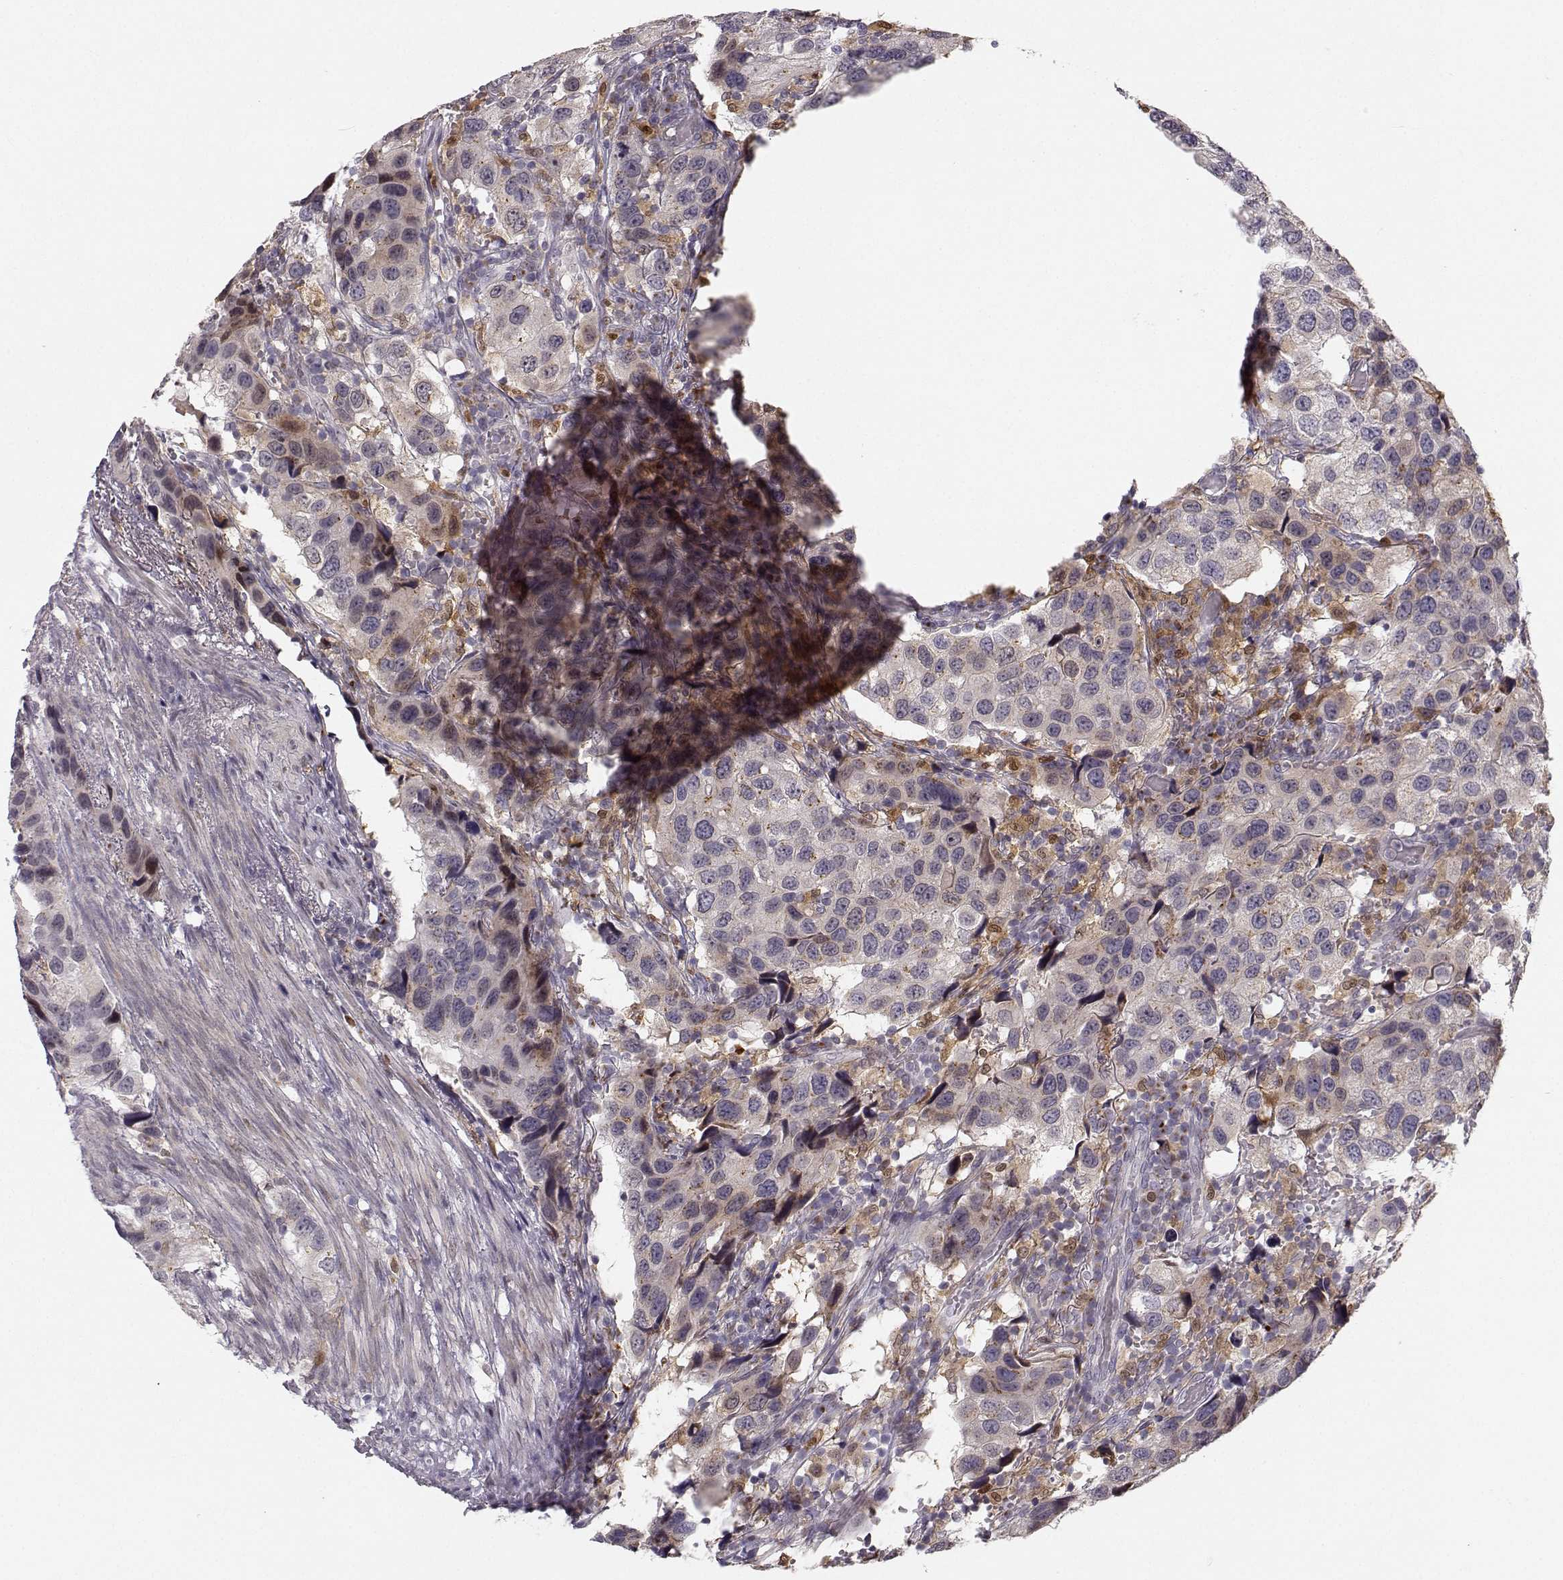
{"staining": {"intensity": "strong", "quantity": "<25%", "location": "cytoplasmic/membranous"}, "tissue": "urothelial cancer", "cell_type": "Tumor cells", "image_type": "cancer", "snomed": [{"axis": "morphology", "description": "Urothelial carcinoma, High grade"}, {"axis": "topography", "description": "Urinary bladder"}], "caption": "Human high-grade urothelial carcinoma stained with a protein marker exhibits strong staining in tumor cells.", "gene": "HTR7", "patient": {"sex": "male", "age": 79}}